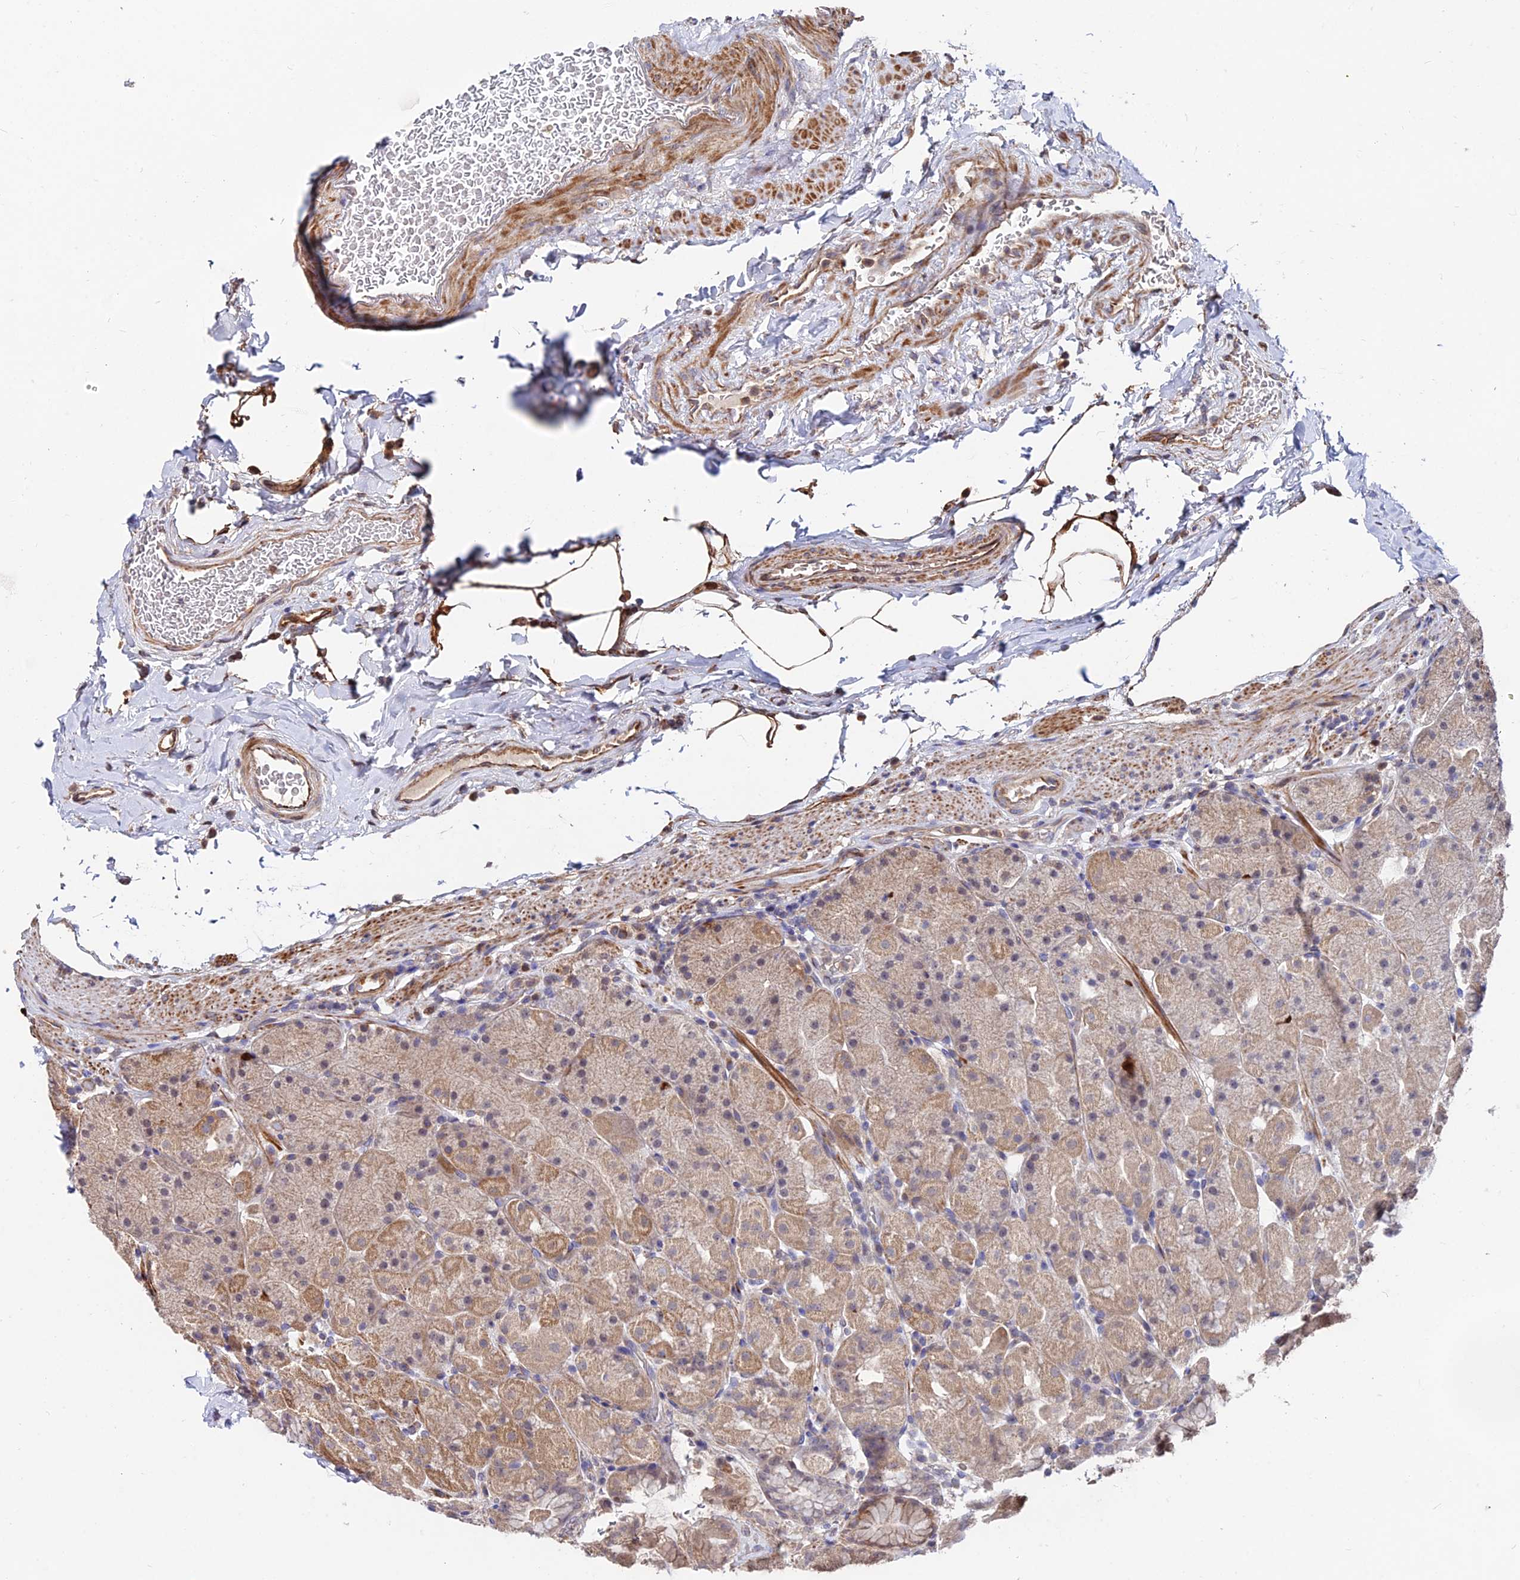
{"staining": {"intensity": "moderate", "quantity": "25%-75%", "location": "cytoplasmic/membranous"}, "tissue": "stomach", "cell_type": "Glandular cells", "image_type": "normal", "snomed": [{"axis": "morphology", "description": "Normal tissue, NOS"}, {"axis": "topography", "description": "Stomach, upper"}, {"axis": "topography", "description": "Stomach, lower"}], "caption": "Glandular cells reveal moderate cytoplasmic/membranous expression in approximately 25%-75% of cells in unremarkable stomach.", "gene": "ACTR5", "patient": {"sex": "male", "age": 67}}